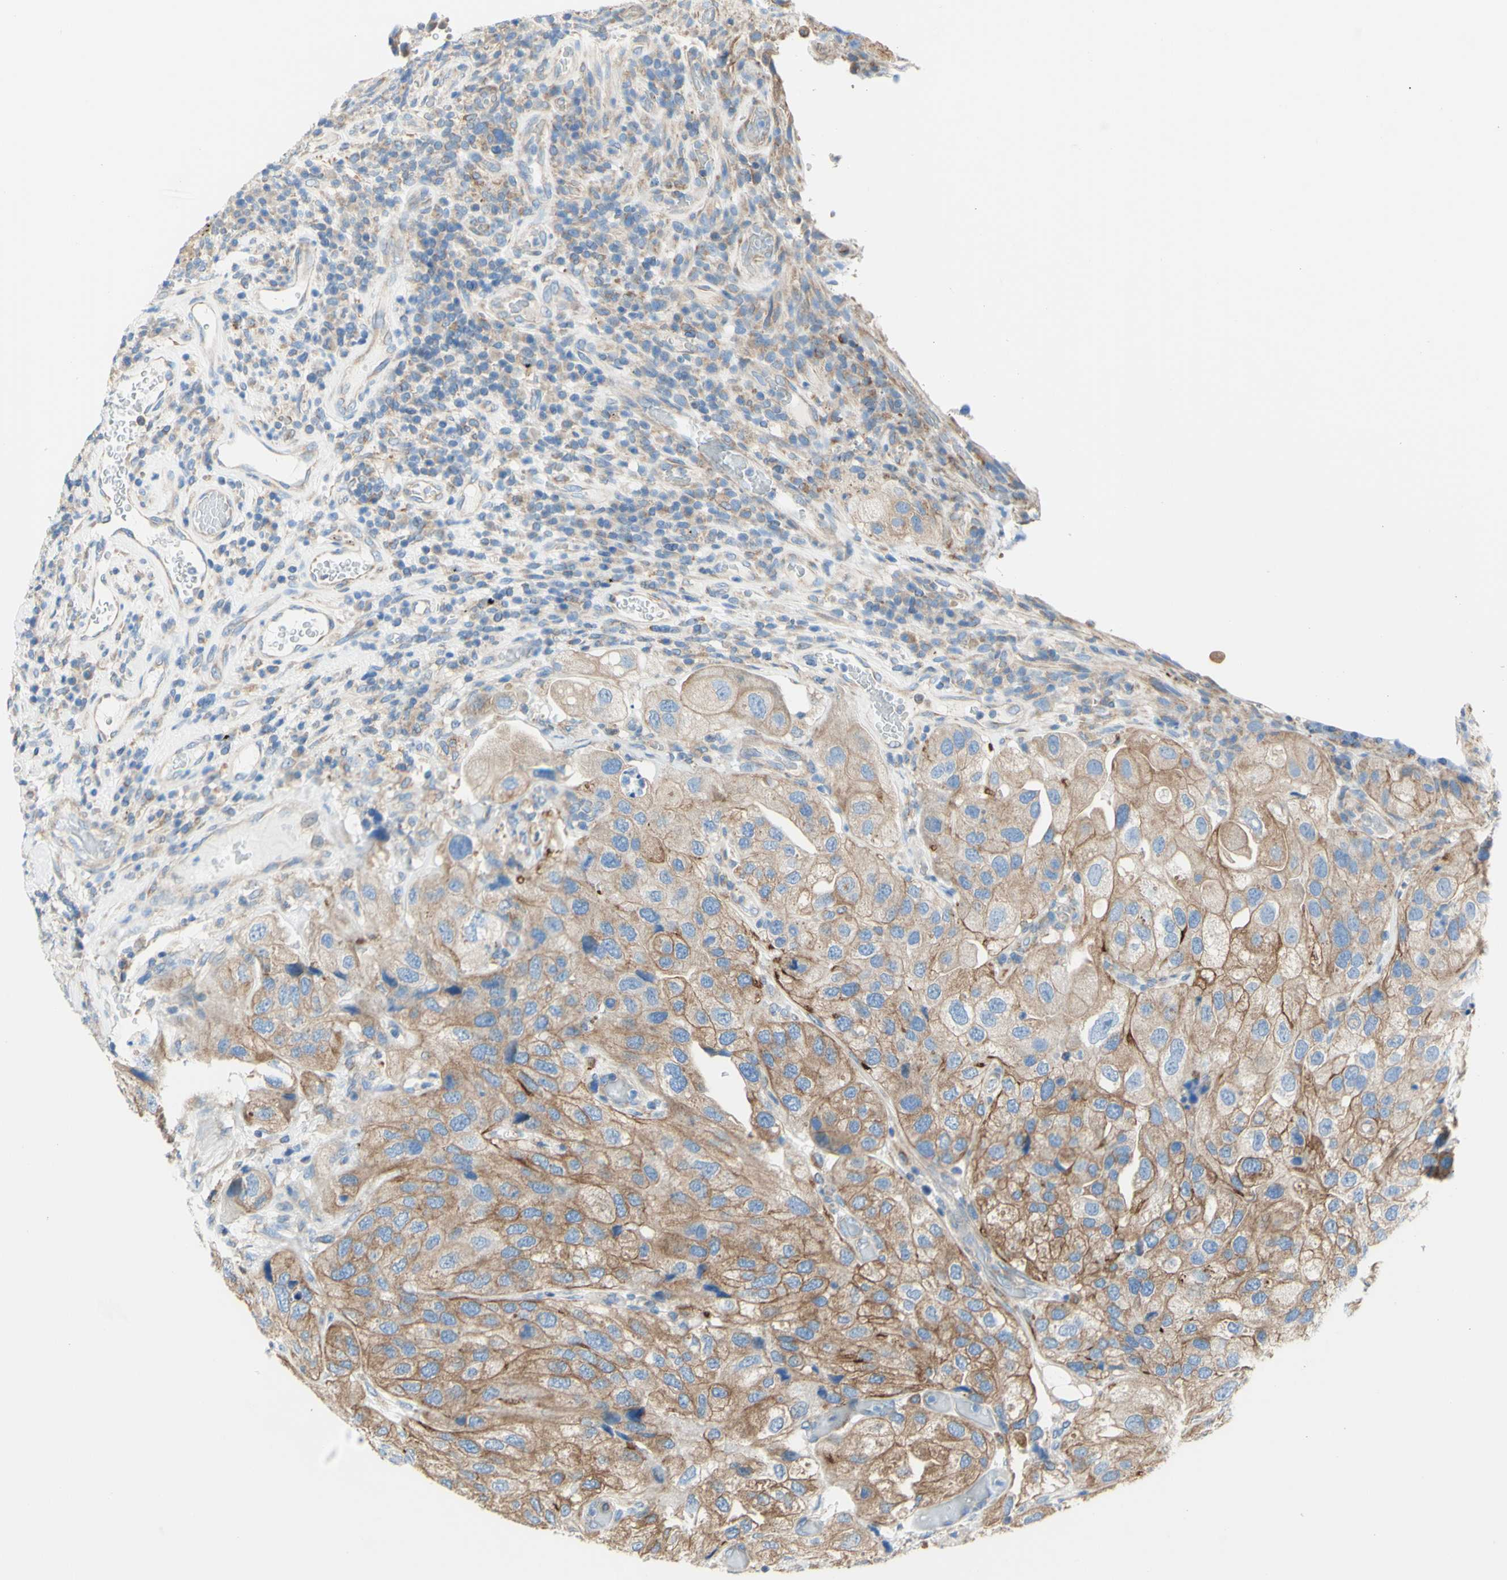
{"staining": {"intensity": "moderate", "quantity": ">75%", "location": "cytoplasmic/membranous"}, "tissue": "urothelial cancer", "cell_type": "Tumor cells", "image_type": "cancer", "snomed": [{"axis": "morphology", "description": "Urothelial carcinoma, High grade"}, {"axis": "topography", "description": "Urinary bladder"}], "caption": "Immunohistochemical staining of human urothelial cancer exhibits medium levels of moderate cytoplasmic/membranous protein staining in about >75% of tumor cells. (Brightfield microscopy of DAB IHC at high magnification).", "gene": "RETREG2", "patient": {"sex": "female", "age": 64}}